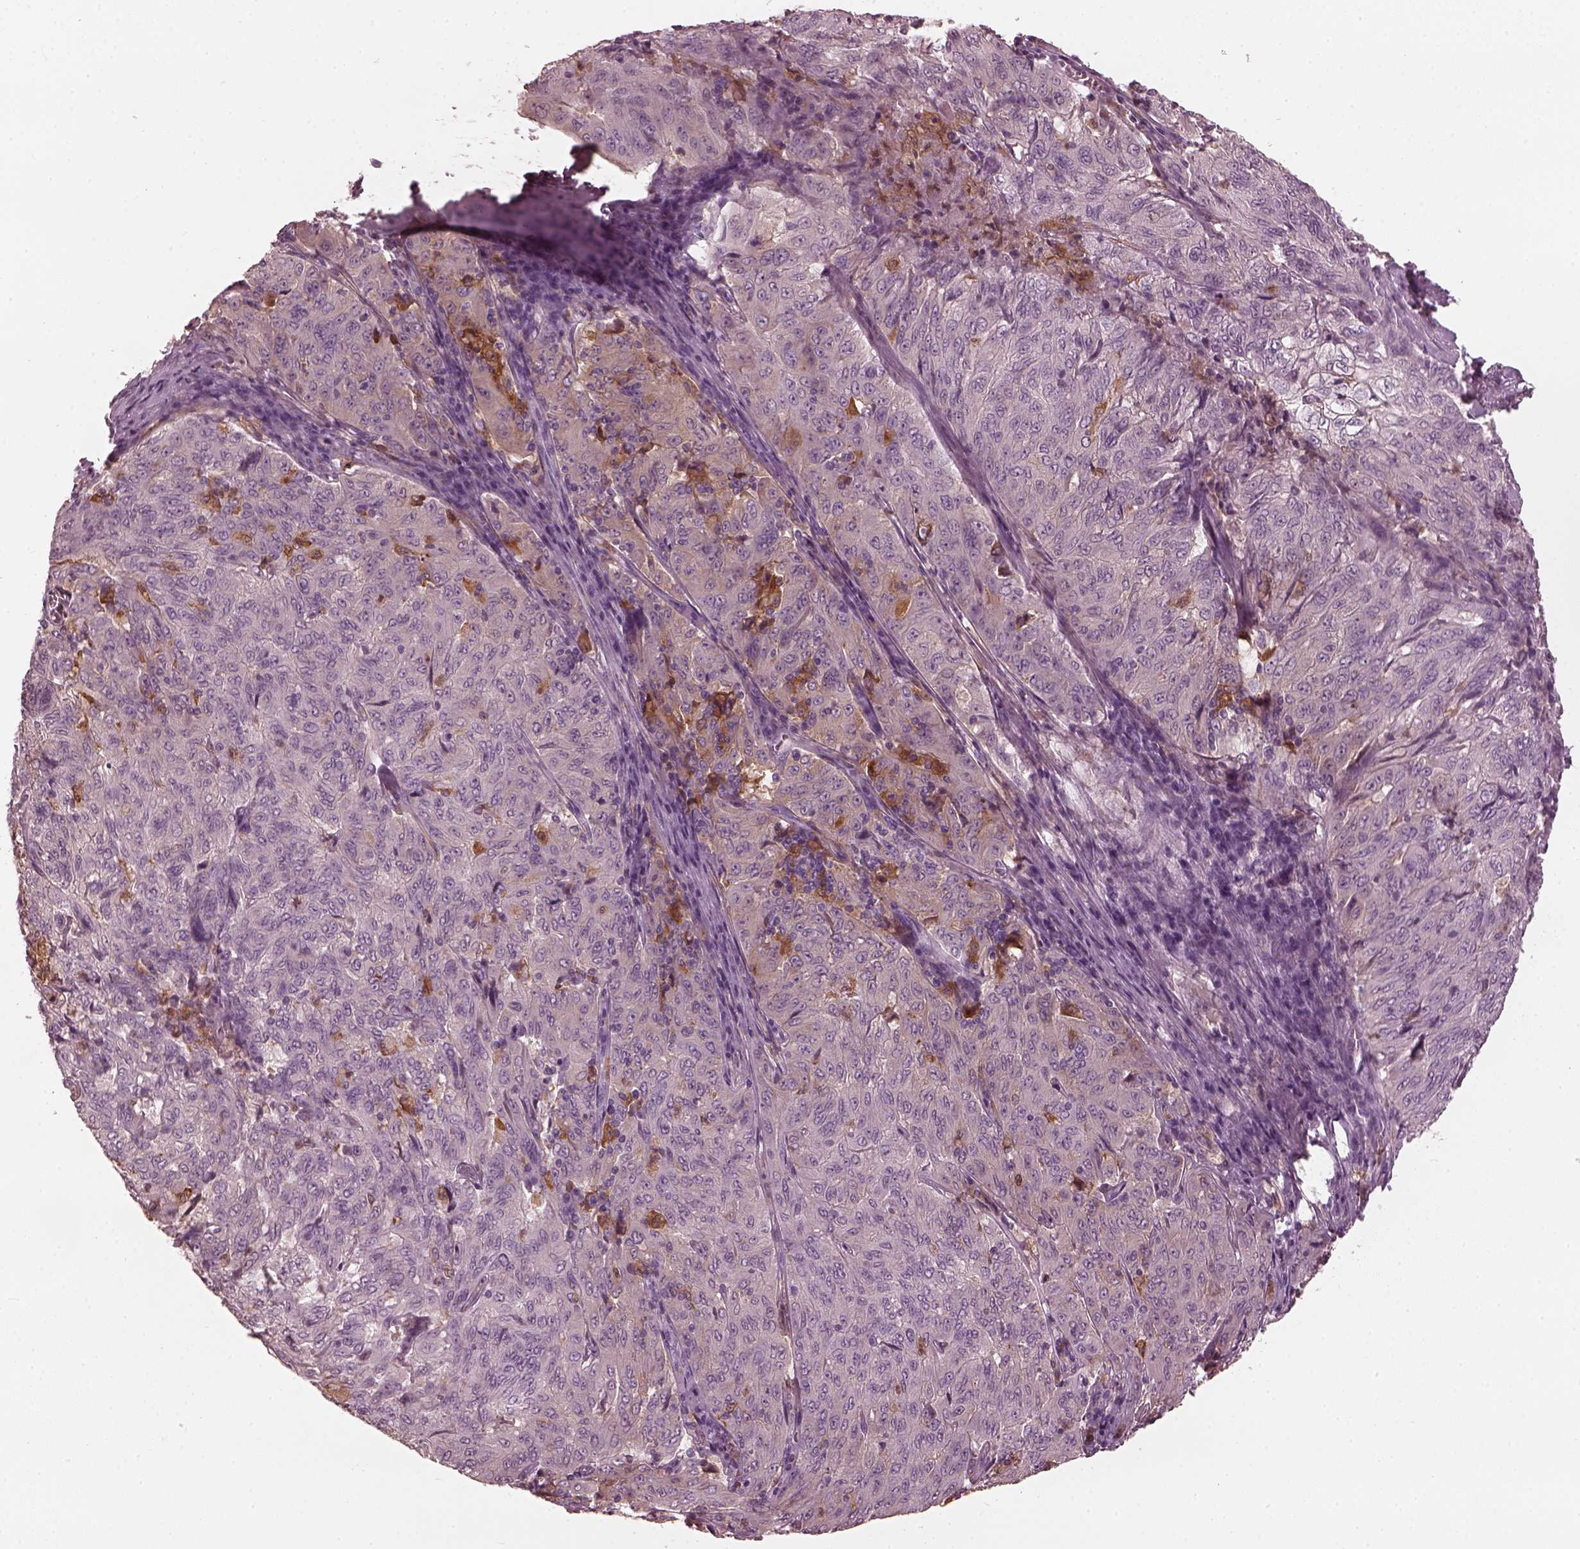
{"staining": {"intensity": "negative", "quantity": "none", "location": "none"}, "tissue": "pancreatic cancer", "cell_type": "Tumor cells", "image_type": "cancer", "snomed": [{"axis": "morphology", "description": "Adenocarcinoma, NOS"}, {"axis": "topography", "description": "Pancreas"}], "caption": "Tumor cells are negative for brown protein staining in pancreatic cancer (adenocarcinoma).", "gene": "PSTPIP2", "patient": {"sex": "male", "age": 63}}